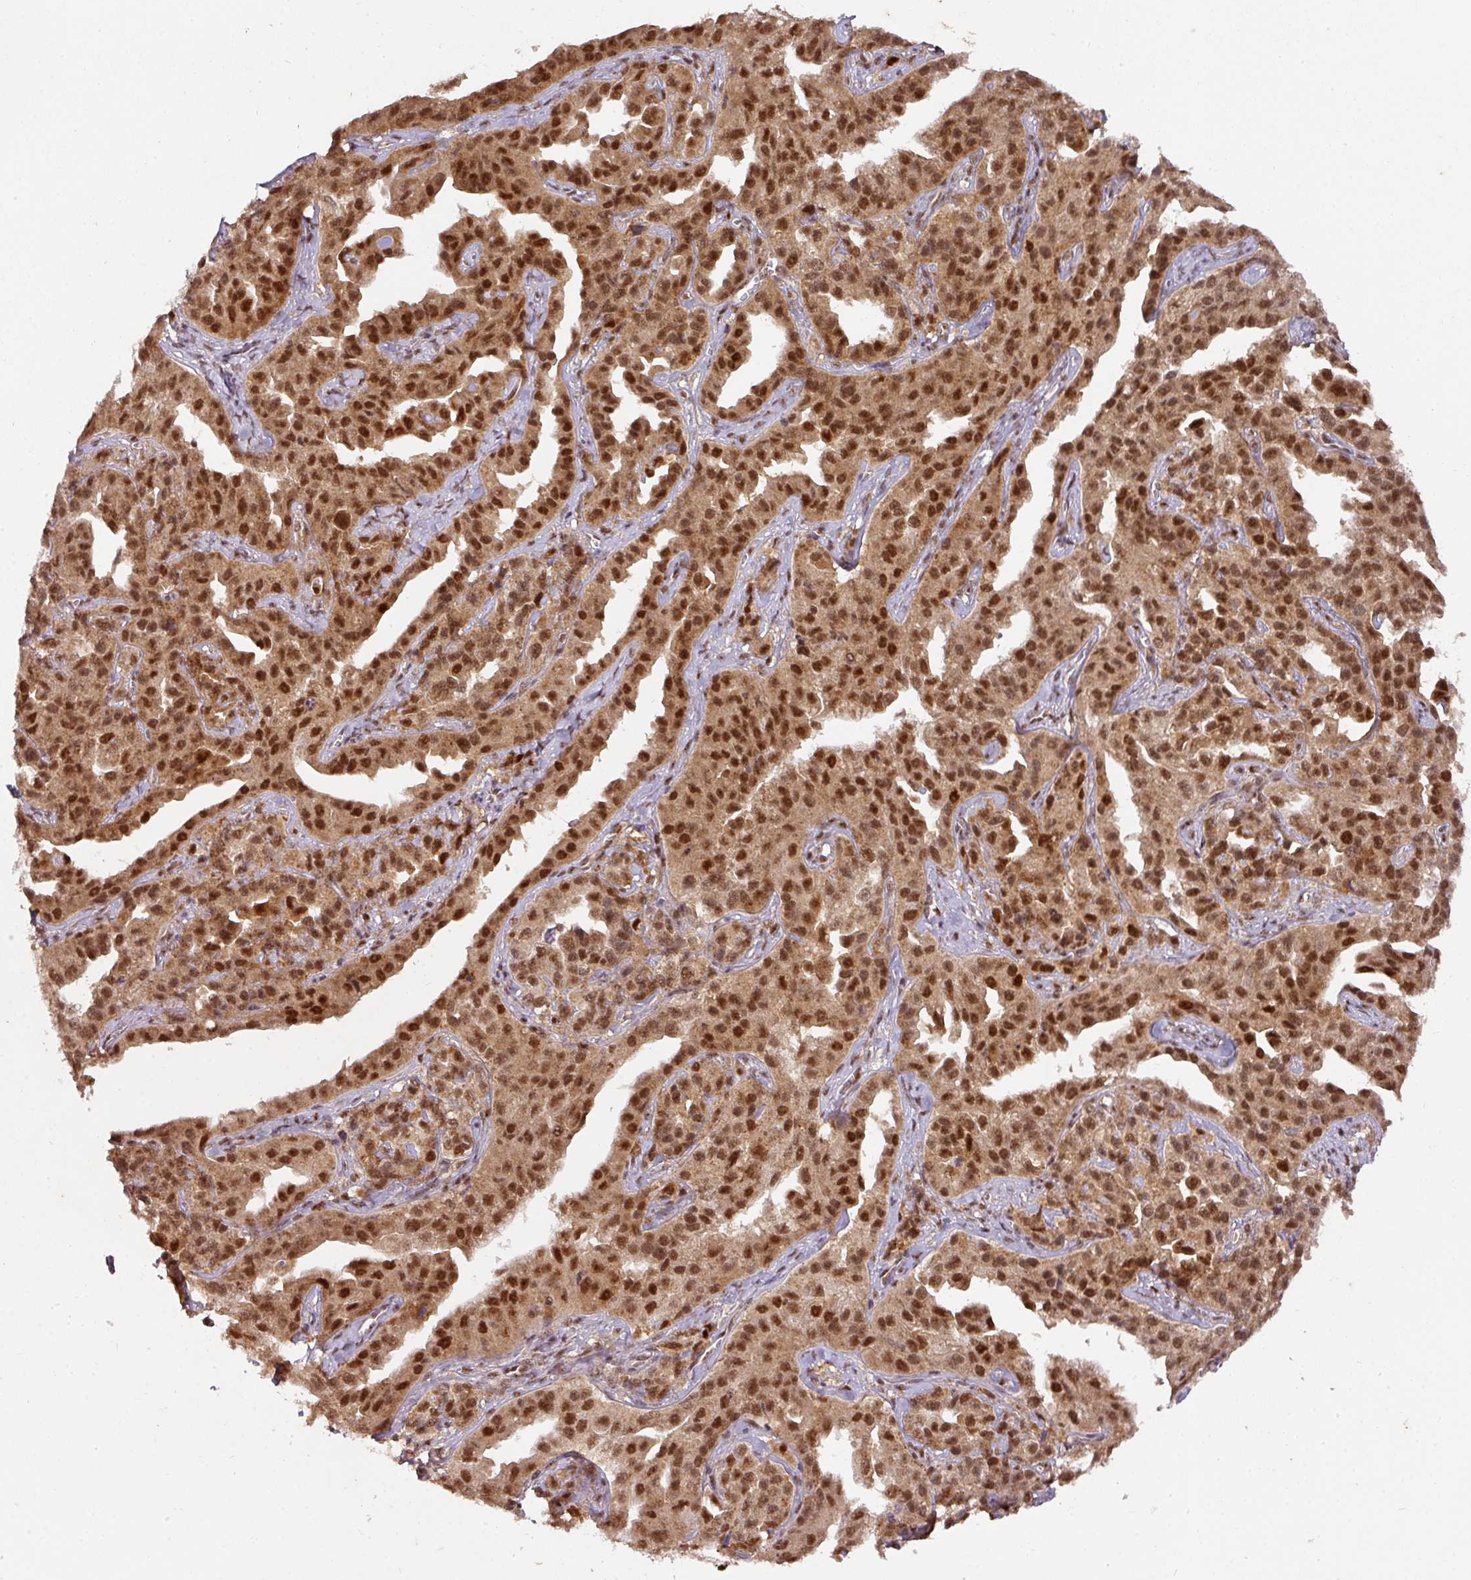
{"staining": {"intensity": "strong", "quantity": ">75%", "location": "cytoplasmic/membranous,nuclear"}, "tissue": "ovarian cancer", "cell_type": "Tumor cells", "image_type": "cancer", "snomed": [{"axis": "morphology", "description": "Cystadenocarcinoma, serous, NOS"}, {"axis": "topography", "description": "Ovary"}], "caption": "Strong cytoplasmic/membranous and nuclear expression is present in about >75% of tumor cells in ovarian serous cystadenocarcinoma.", "gene": "RANBP9", "patient": {"sex": "female", "age": 75}}